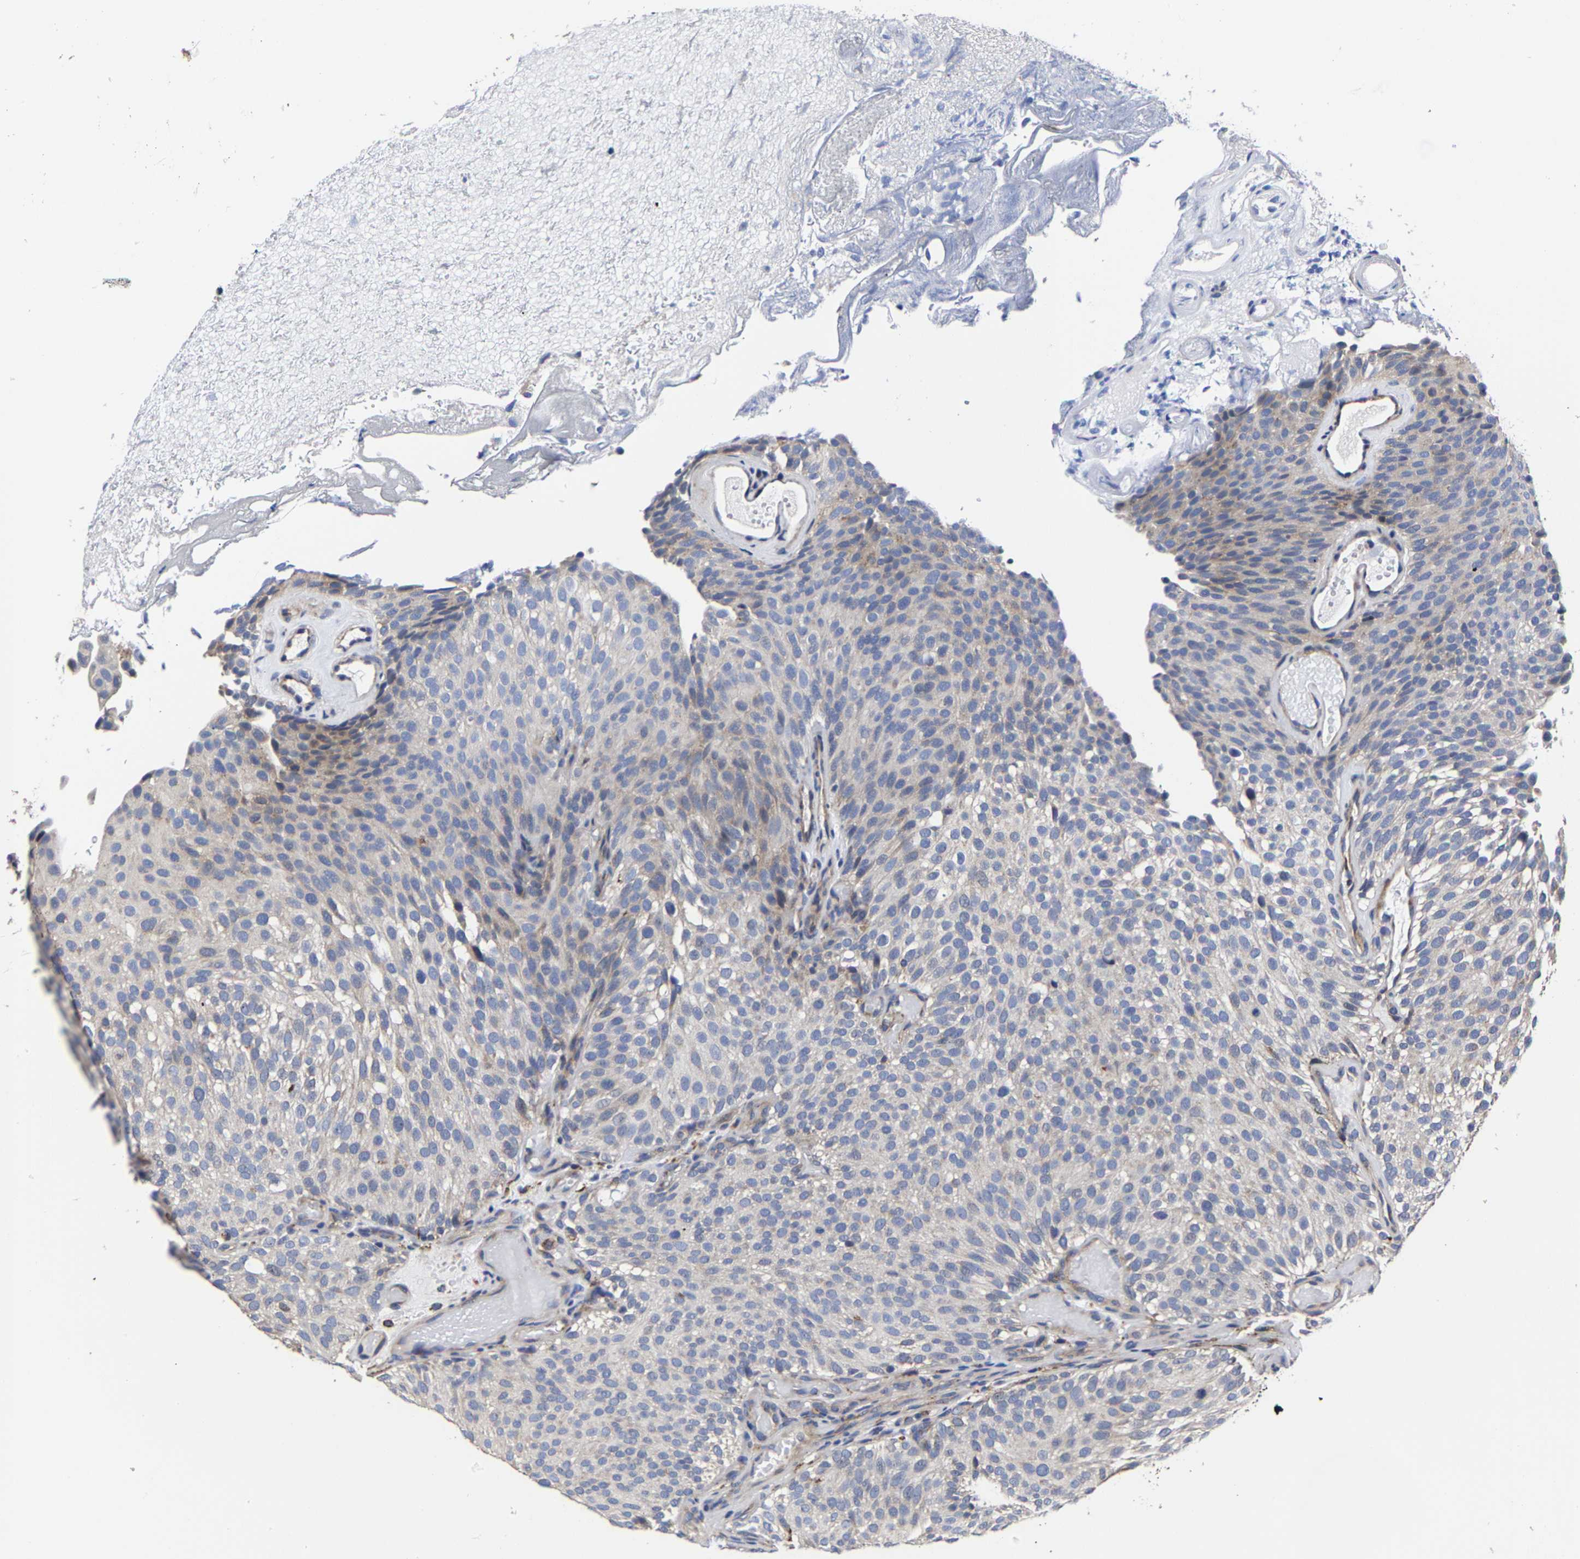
{"staining": {"intensity": "negative", "quantity": "none", "location": "none"}, "tissue": "urothelial cancer", "cell_type": "Tumor cells", "image_type": "cancer", "snomed": [{"axis": "morphology", "description": "Urothelial carcinoma, Low grade"}, {"axis": "topography", "description": "Urinary bladder"}], "caption": "Histopathology image shows no significant protein staining in tumor cells of urothelial cancer. Nuclei are stained in blue.", "gene": "AASS", "patient": {"sex": "male", "age": 78}}